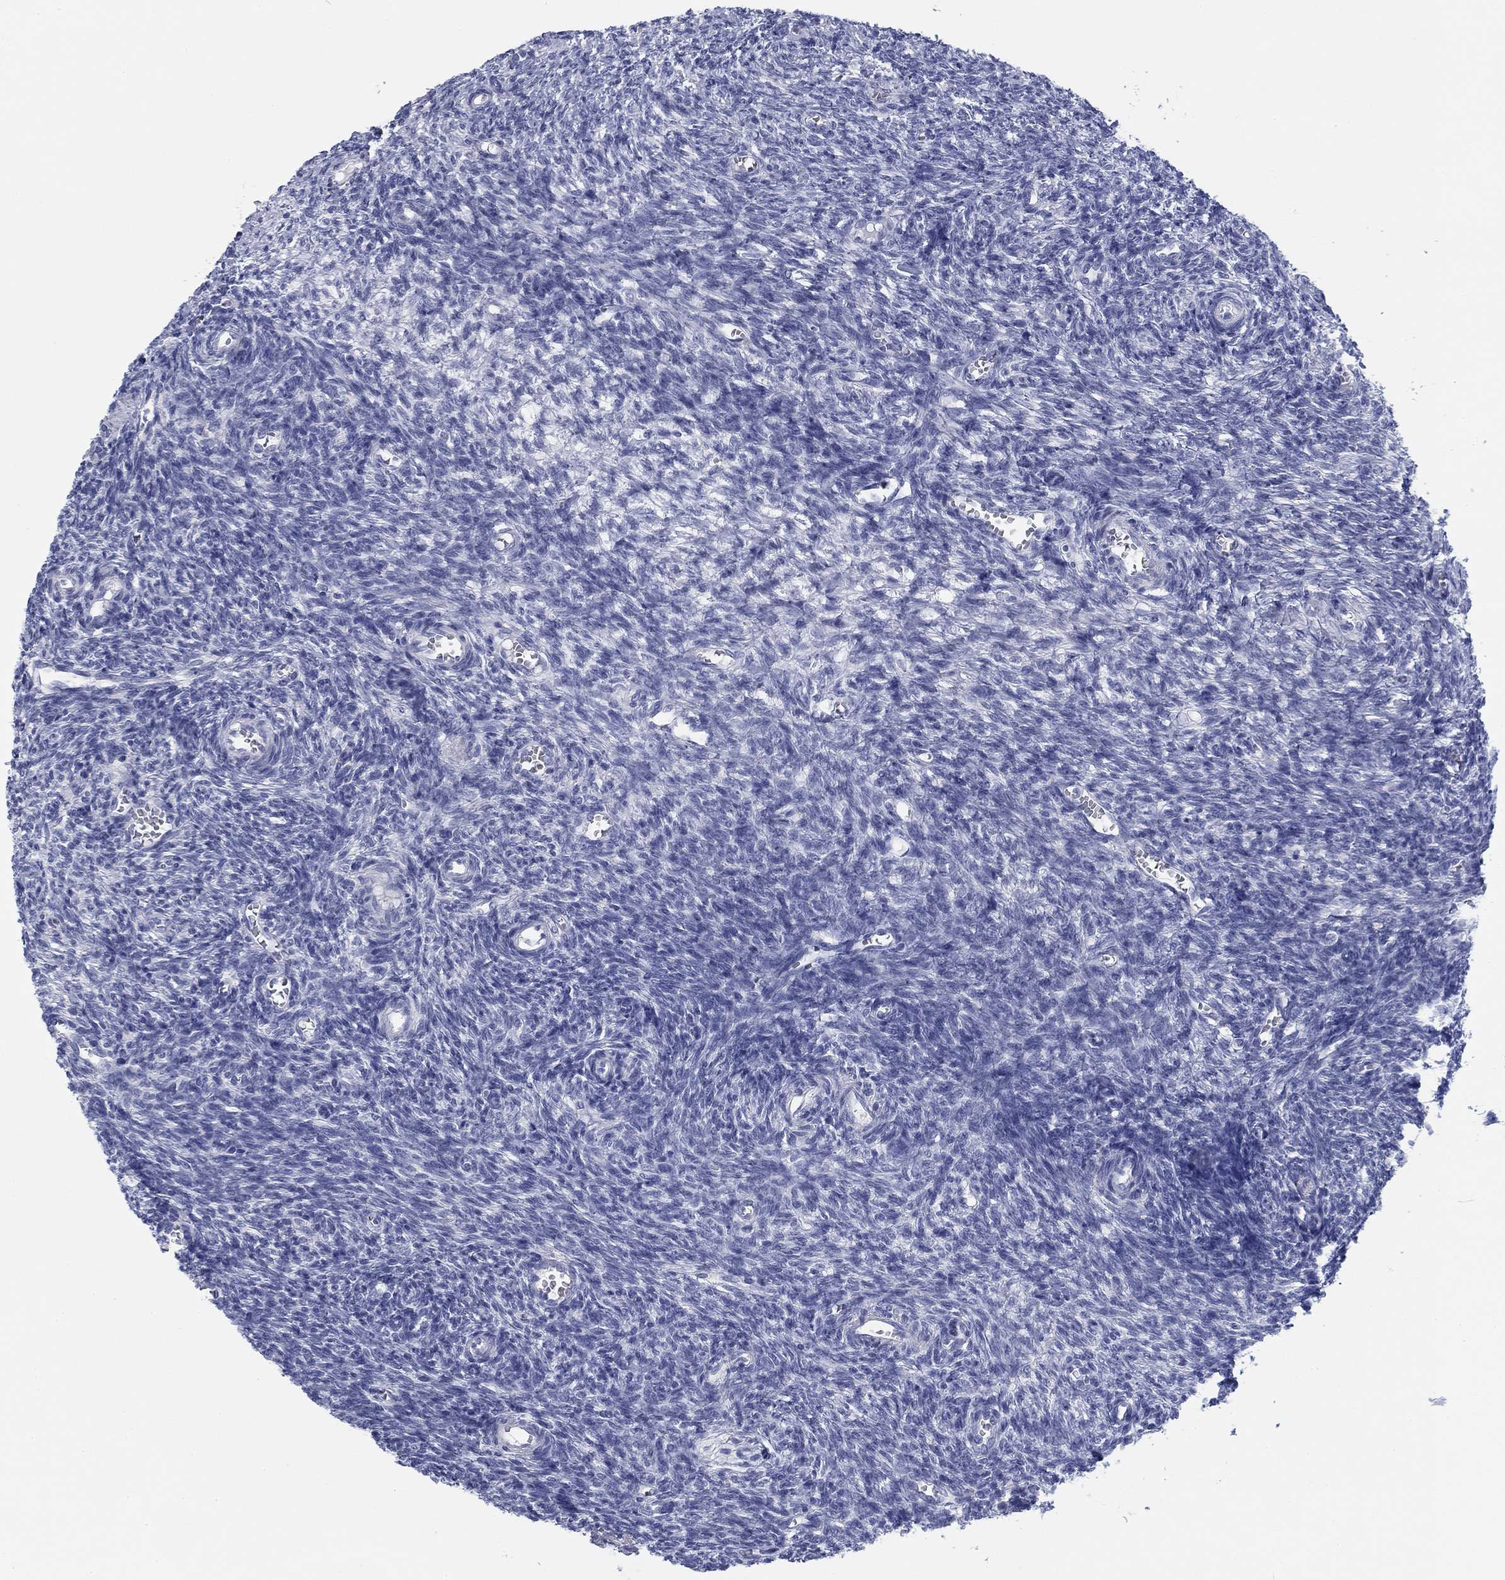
{"staining": {"intensity": "negative", "quantity": "none", "location": "none"}, "tissue": "ovary", "cell_type": "Follicle cells", "image_type": "normal", "snomed": [{"axis": "morphology", "description": "Normal tissue, NOS"}, {"axis": "topography", "description": "Ovary"}], "caption": "This histopathology image is of unremarkable ovary stained with immunohistochemistry (IHC) to label a protein in brown with the nuclei are counter-stained blue. There is no positivity in follicle cells.", "gene": "DNAL1", "patient": {"sex": "female", "age": 27}}